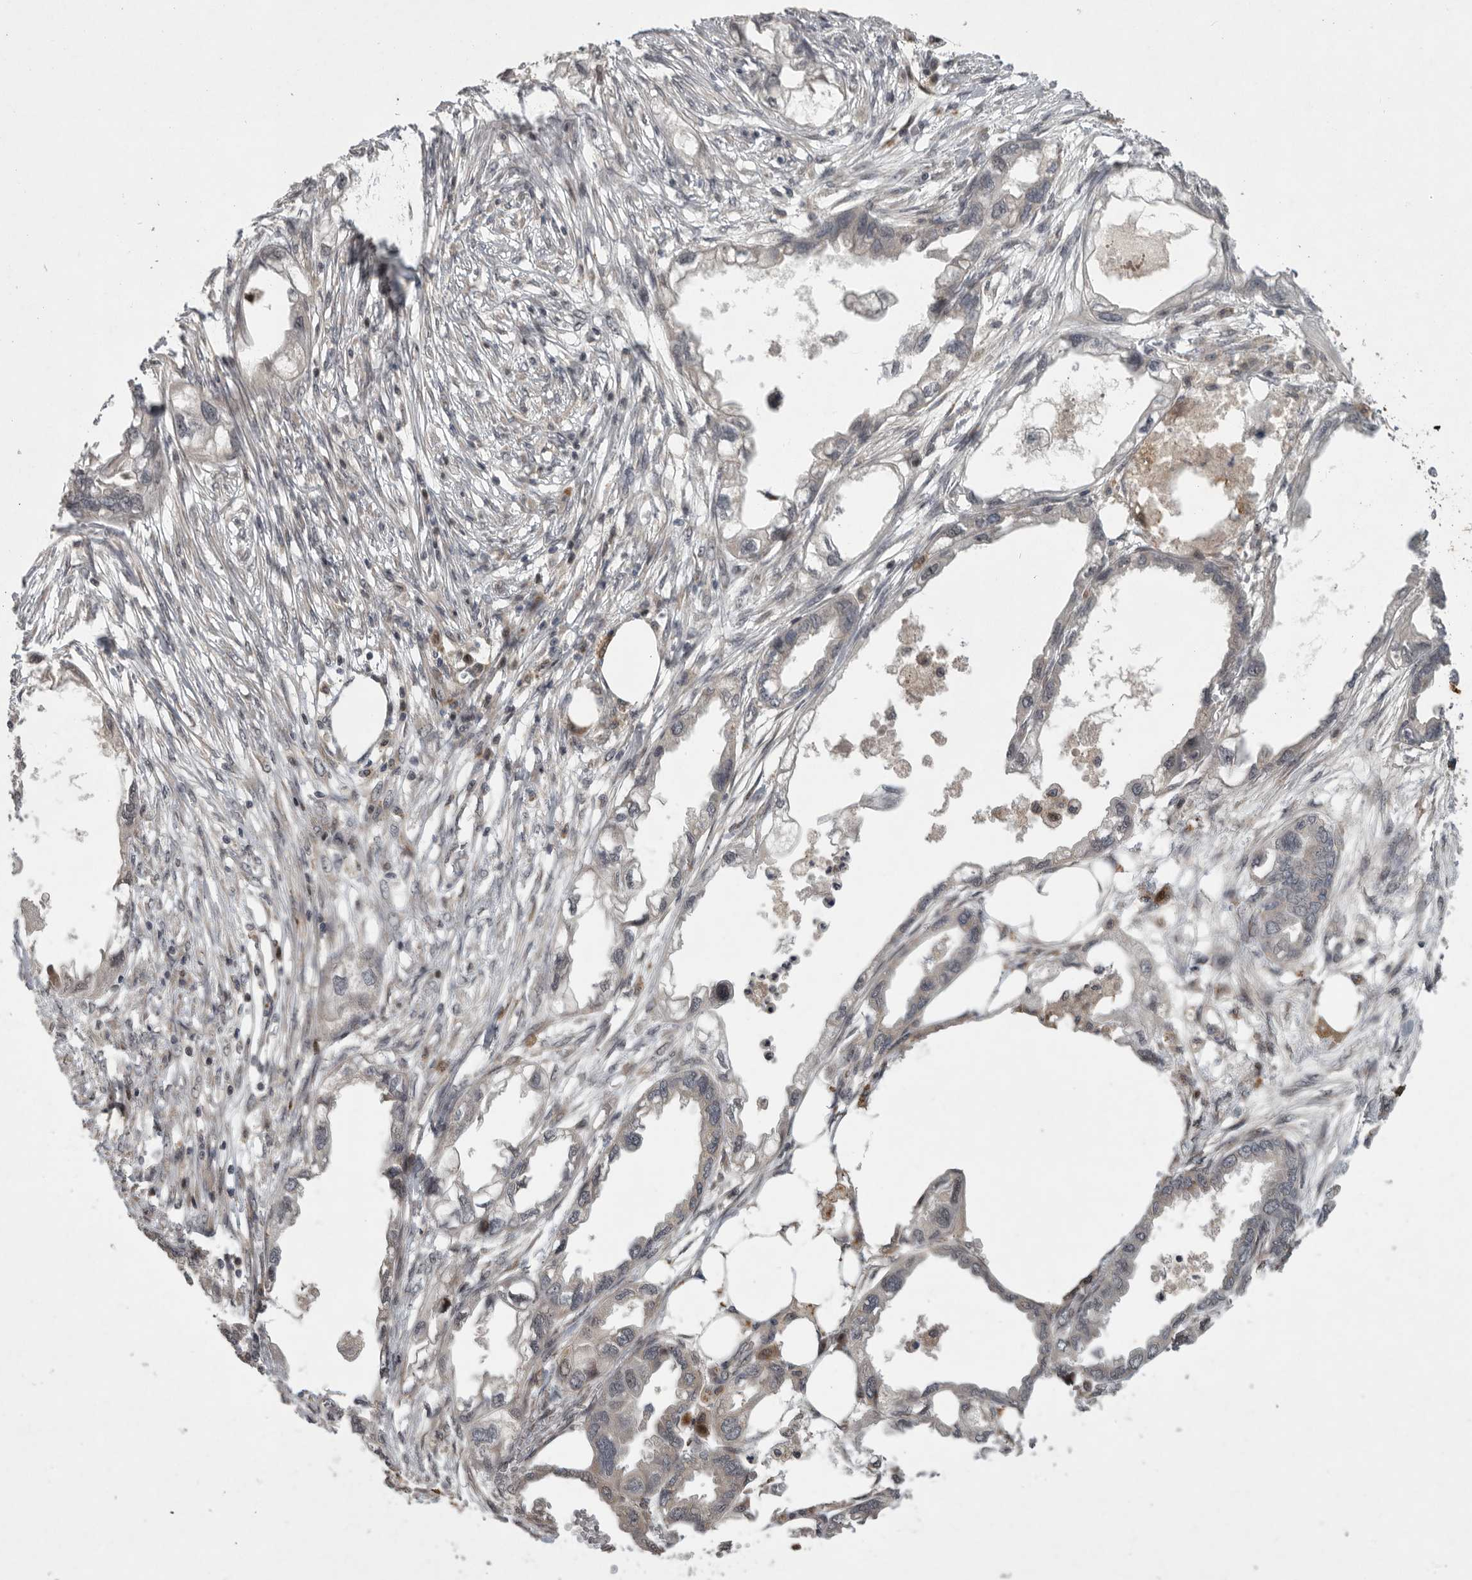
{"staining": {"intensity": "negative", "quantity": "none", "location": "none"}, "tissue": "endometrial cancer", "cell_type": "Tumor cells", "image_type": "cancer", "snomed": [{"axis": "morphology", "description": "Adenocarcinoma, NOS"}, {"axis": "morphology", "description": "Adenocarcinoma, metastatic, NOS"}, {"axis": "topography", "description": "Adipose tissue"}, {"axis": "topography", "description": "Endometrium"}], "caption": "A high-resolution histopathology image shows IHC staining of endometrial cancer, which shows no significant positivity in tumor cells. Nuclei are stained in blue.", "gene": "MAN2A1", "patient": {"sex": "female", "age": 67}}